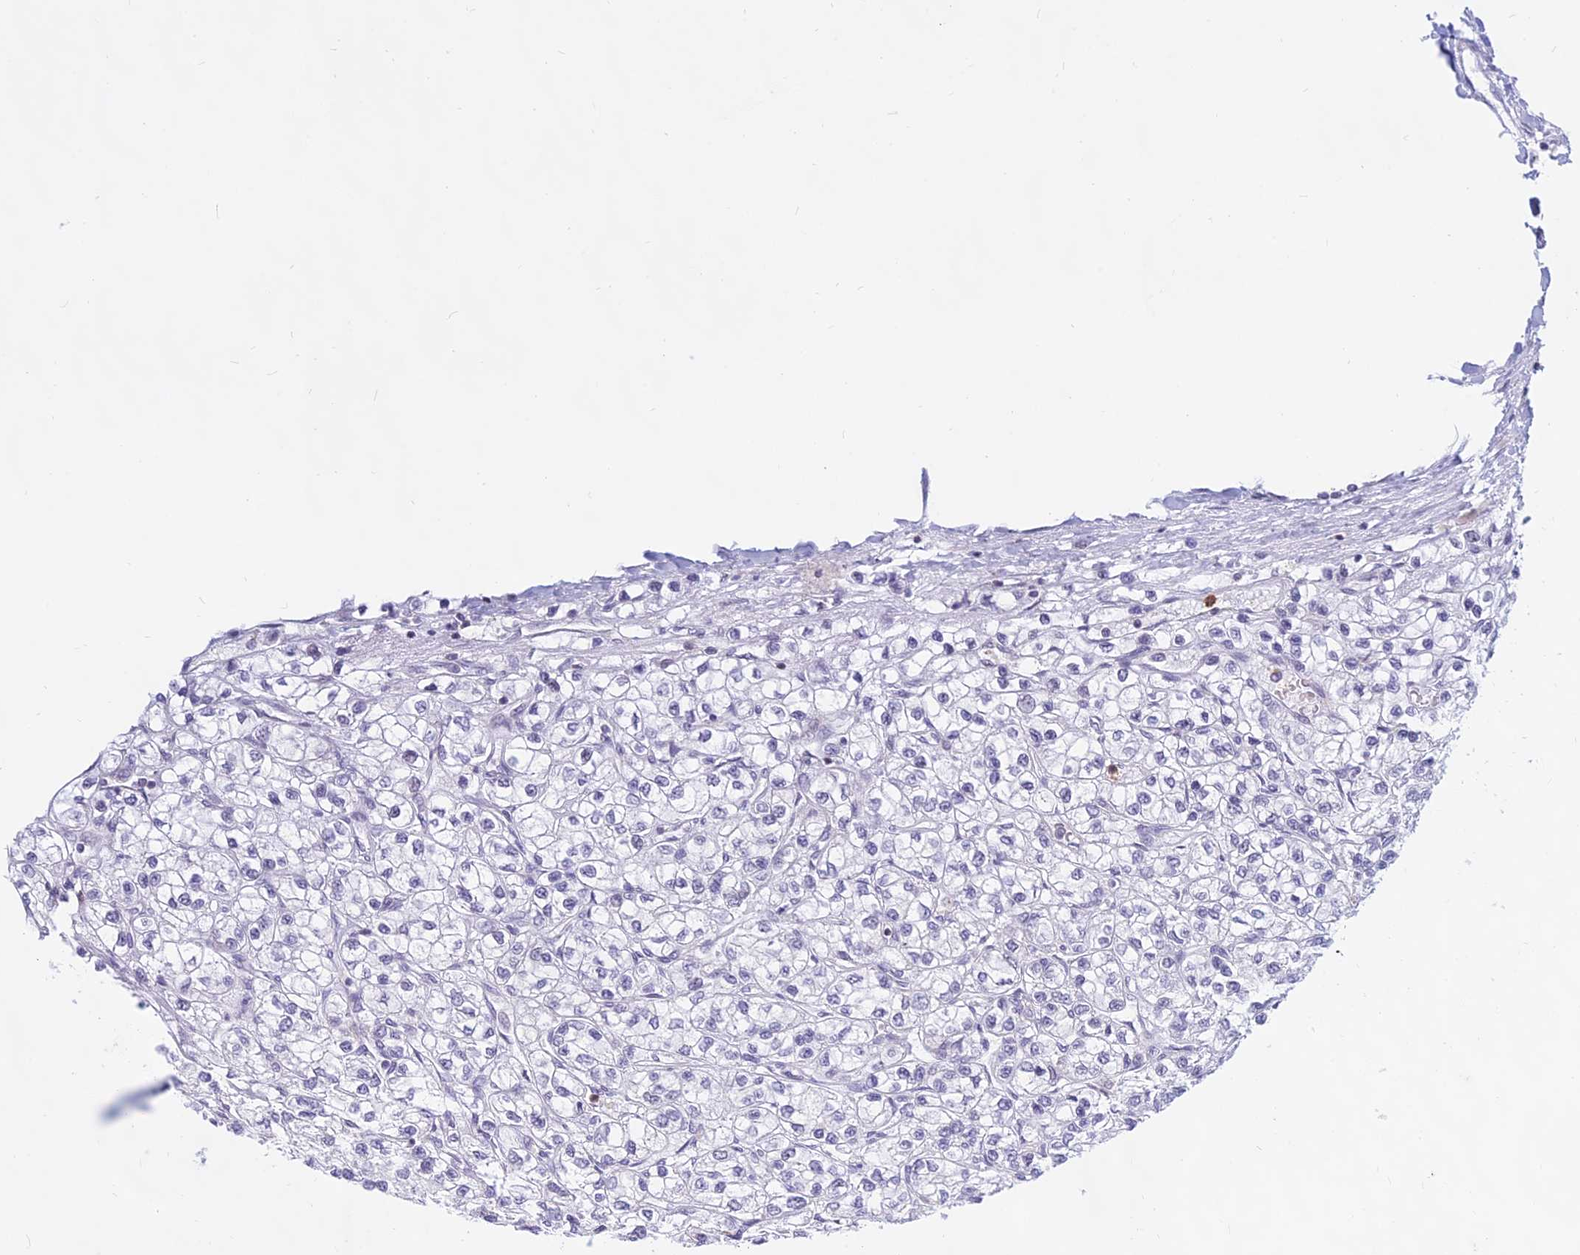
{"staining": {"intensity": "negative", "quantity": "none", "location": "none"}, "tissue": "renal cancer", "cell_type": "Tumor cells", "image_type": "cancer", "snomed": [{"axis": "morphology", "description": "Adenocarcinoma, NOS"}, {"axis": "topography", "description": "Kidney"}], "caption": "Tumor cells are negative for brown protein staining in renal adenocarcinoma.", "gene": "KRR1", "patient": {"sex": "female", "age": 64}}